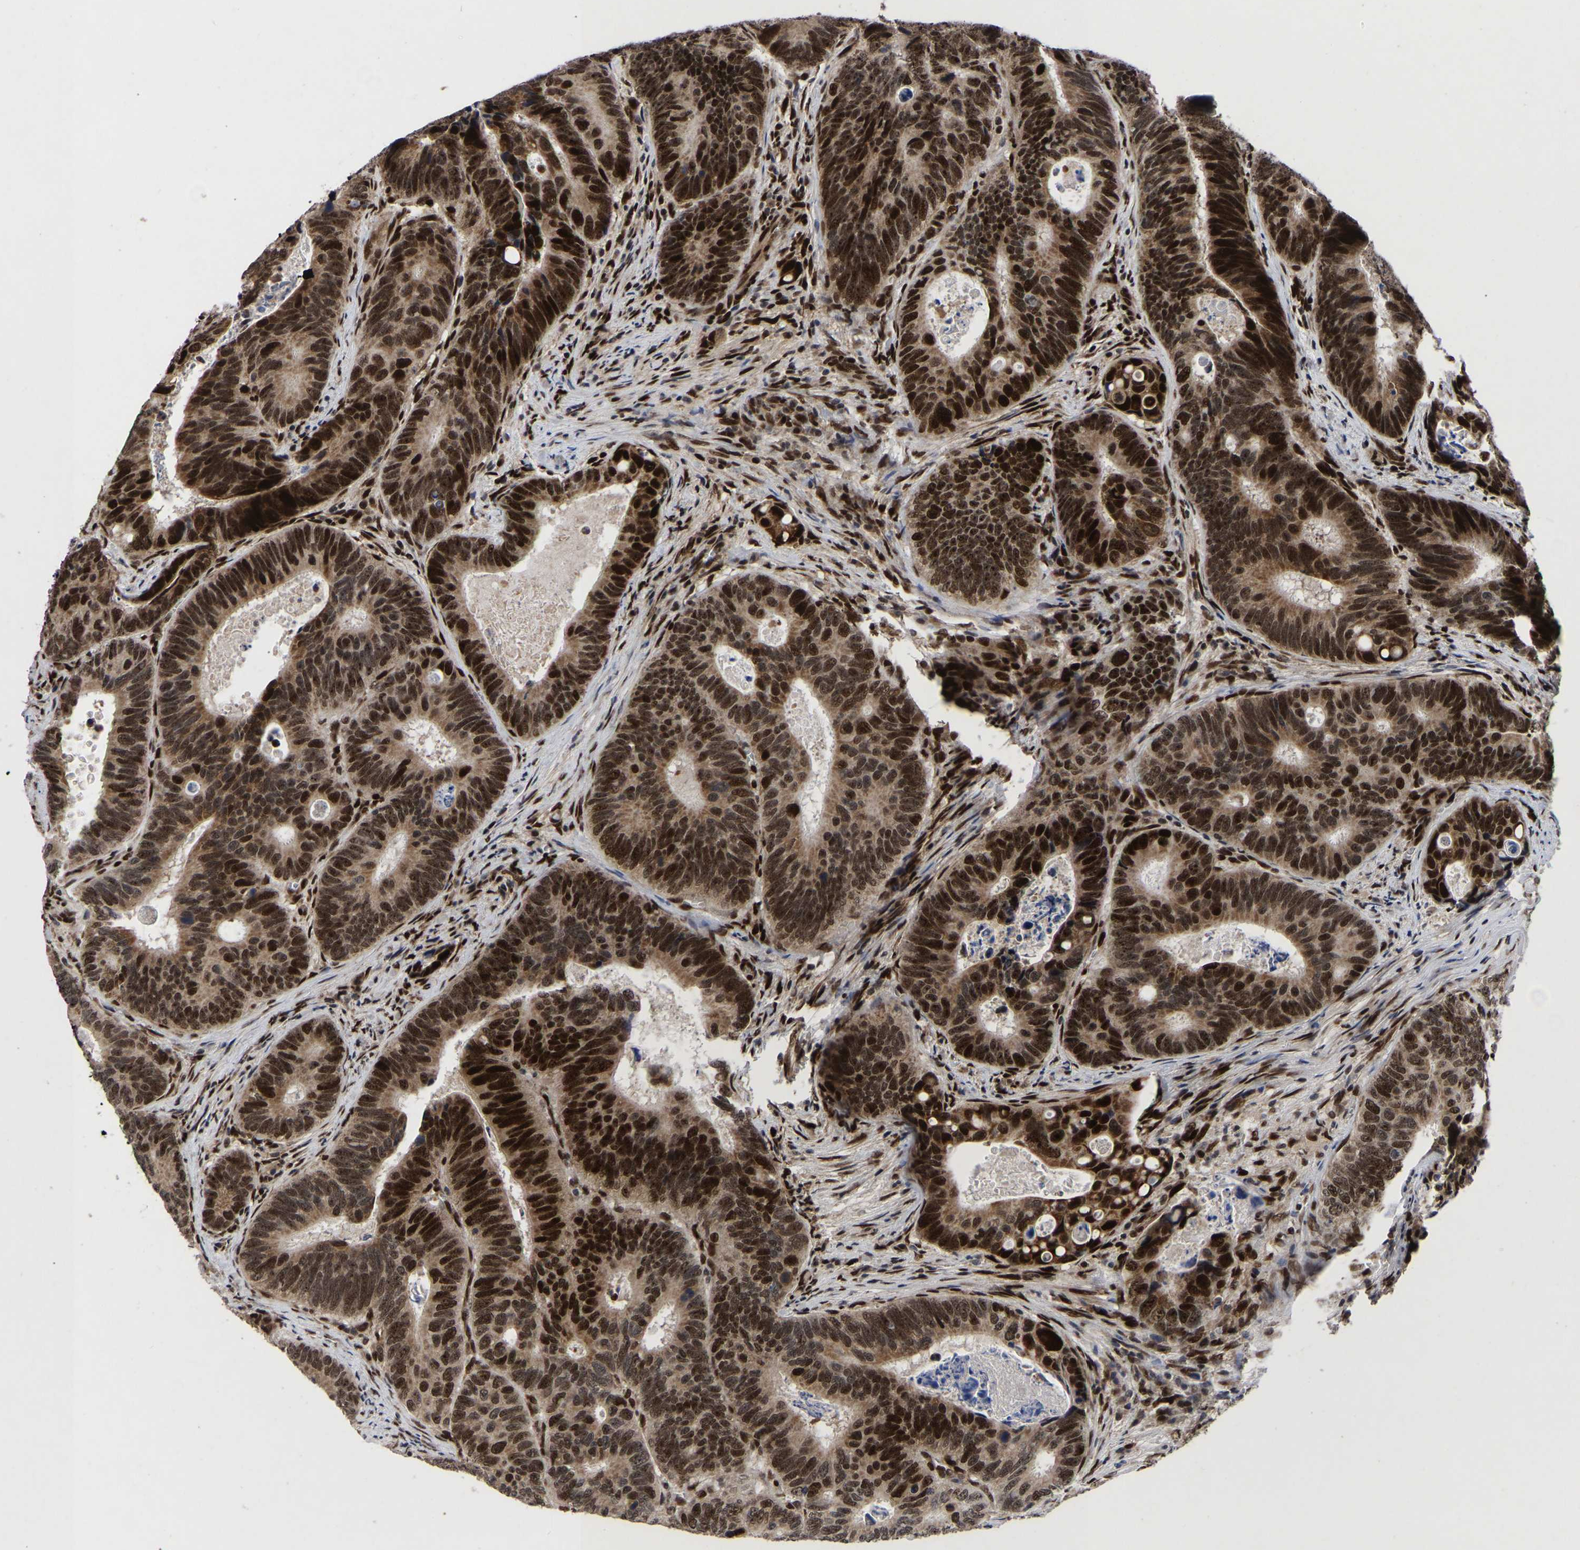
{"staining": {"intensity": "strong", "quantity": ">75%", "location": "cytoplasmic/membranous,nuclear"}, "tissue": "colorectal cancer", "cell_type": "Tumor cells", "image_type": "cancer", "snomed": [{"axis": "morphology", "description": "Inflammation, NOS"}, {"axis": "morphology", "description": "Adenocarcinoma, NOS"}, {"axis": "topography", "description": "Colon"}], "caption": "Tumor cells reveal high levels of strong cytoplasmic/membranous and nuclear staining in about >75% of cells in colorectal adenocarcinoma.", "gene": "JUNB", "patient": {"sex": "male", "age": 72}}